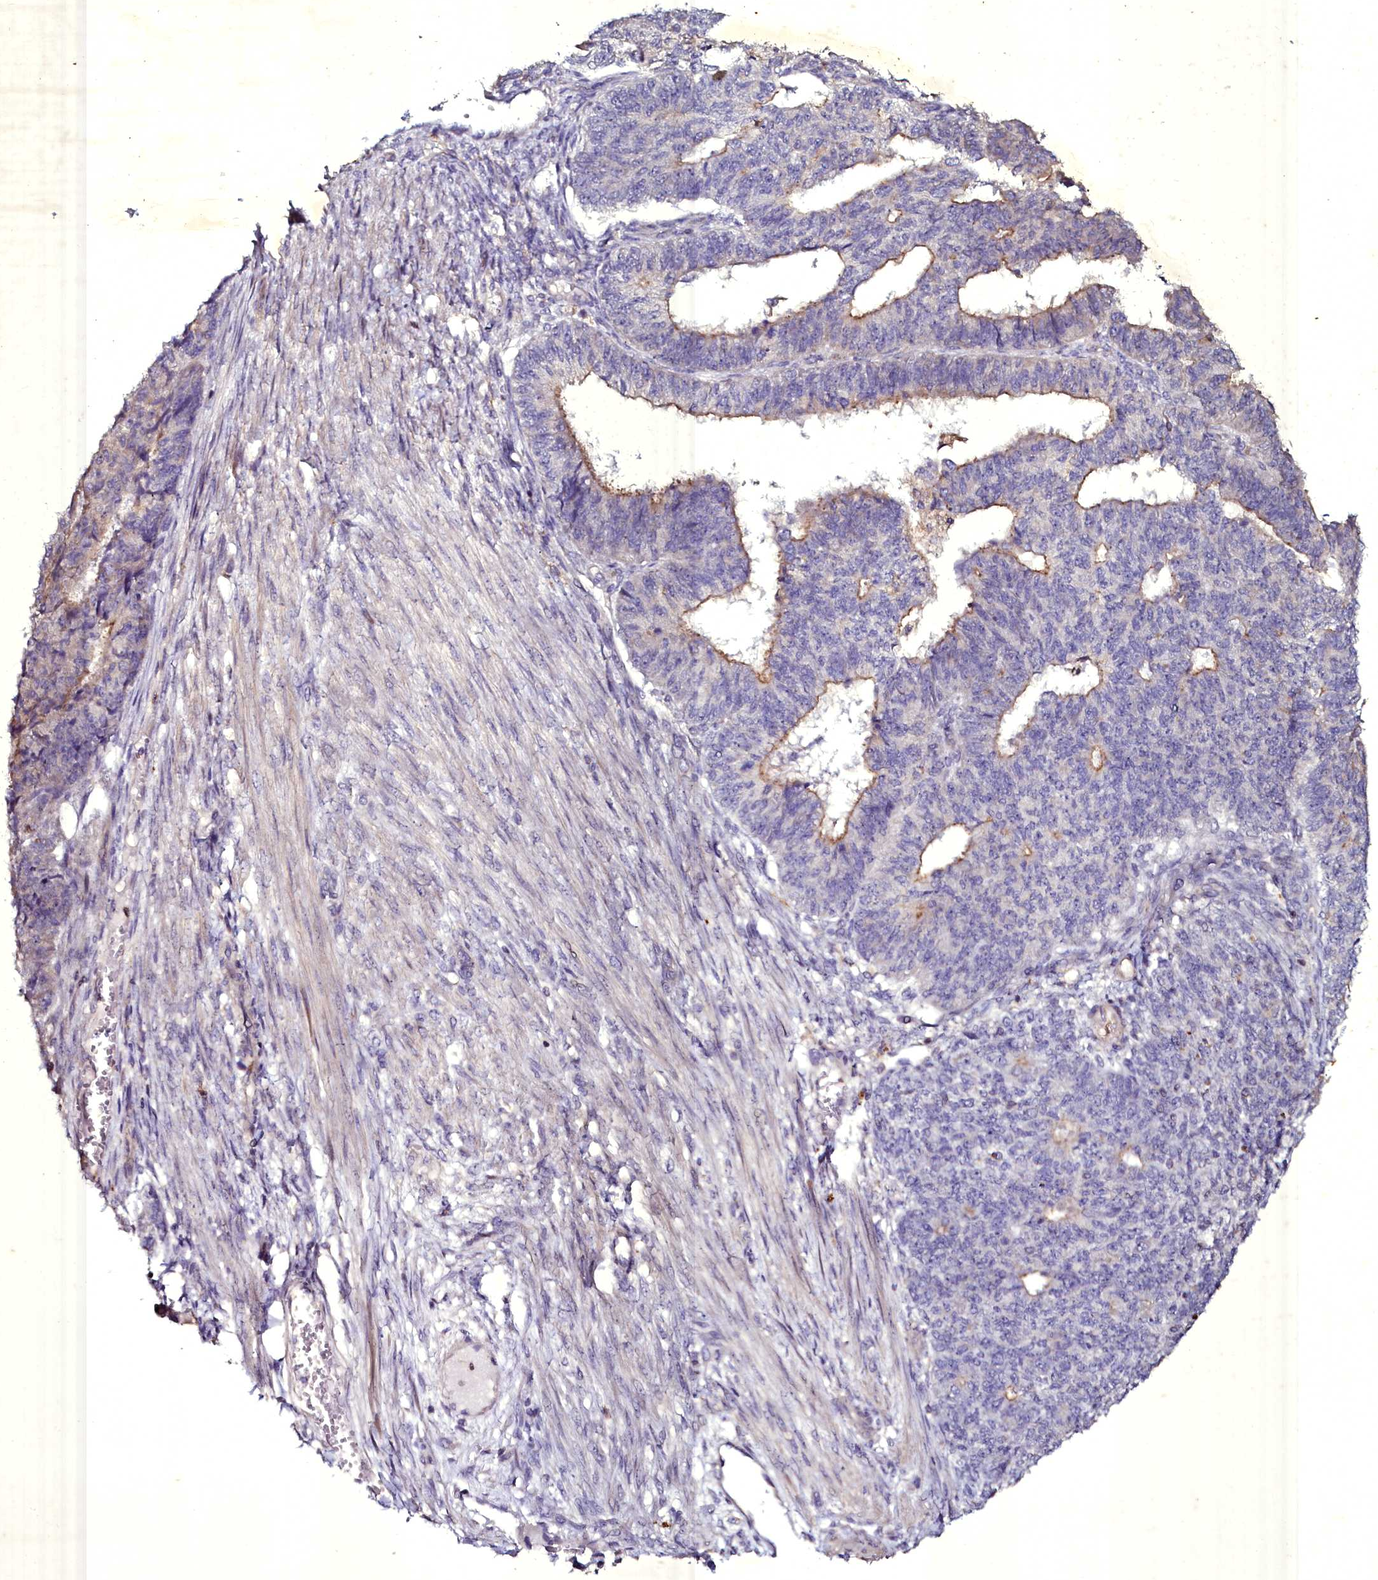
{"staining": {"intensity": "weak", "quantity": "<25%", "location": "cytoplasmic/membranous"}, "tissue": "endometrial cancer", "cell_type": "Tumor cells", "image_type": "cancer", "snomed": [{"axis": "morphology", "description": "Adenocarcinoma, NOS"}, {"axis": "topography", "description": "Endometrium"}], "caption": "DAB immunohistochemical staining of human endometrial adenocarcinoma displays no significant expression in tumor cells.", "gene": "SELENOT", "patient": {"sex": "female", "age": 32}}